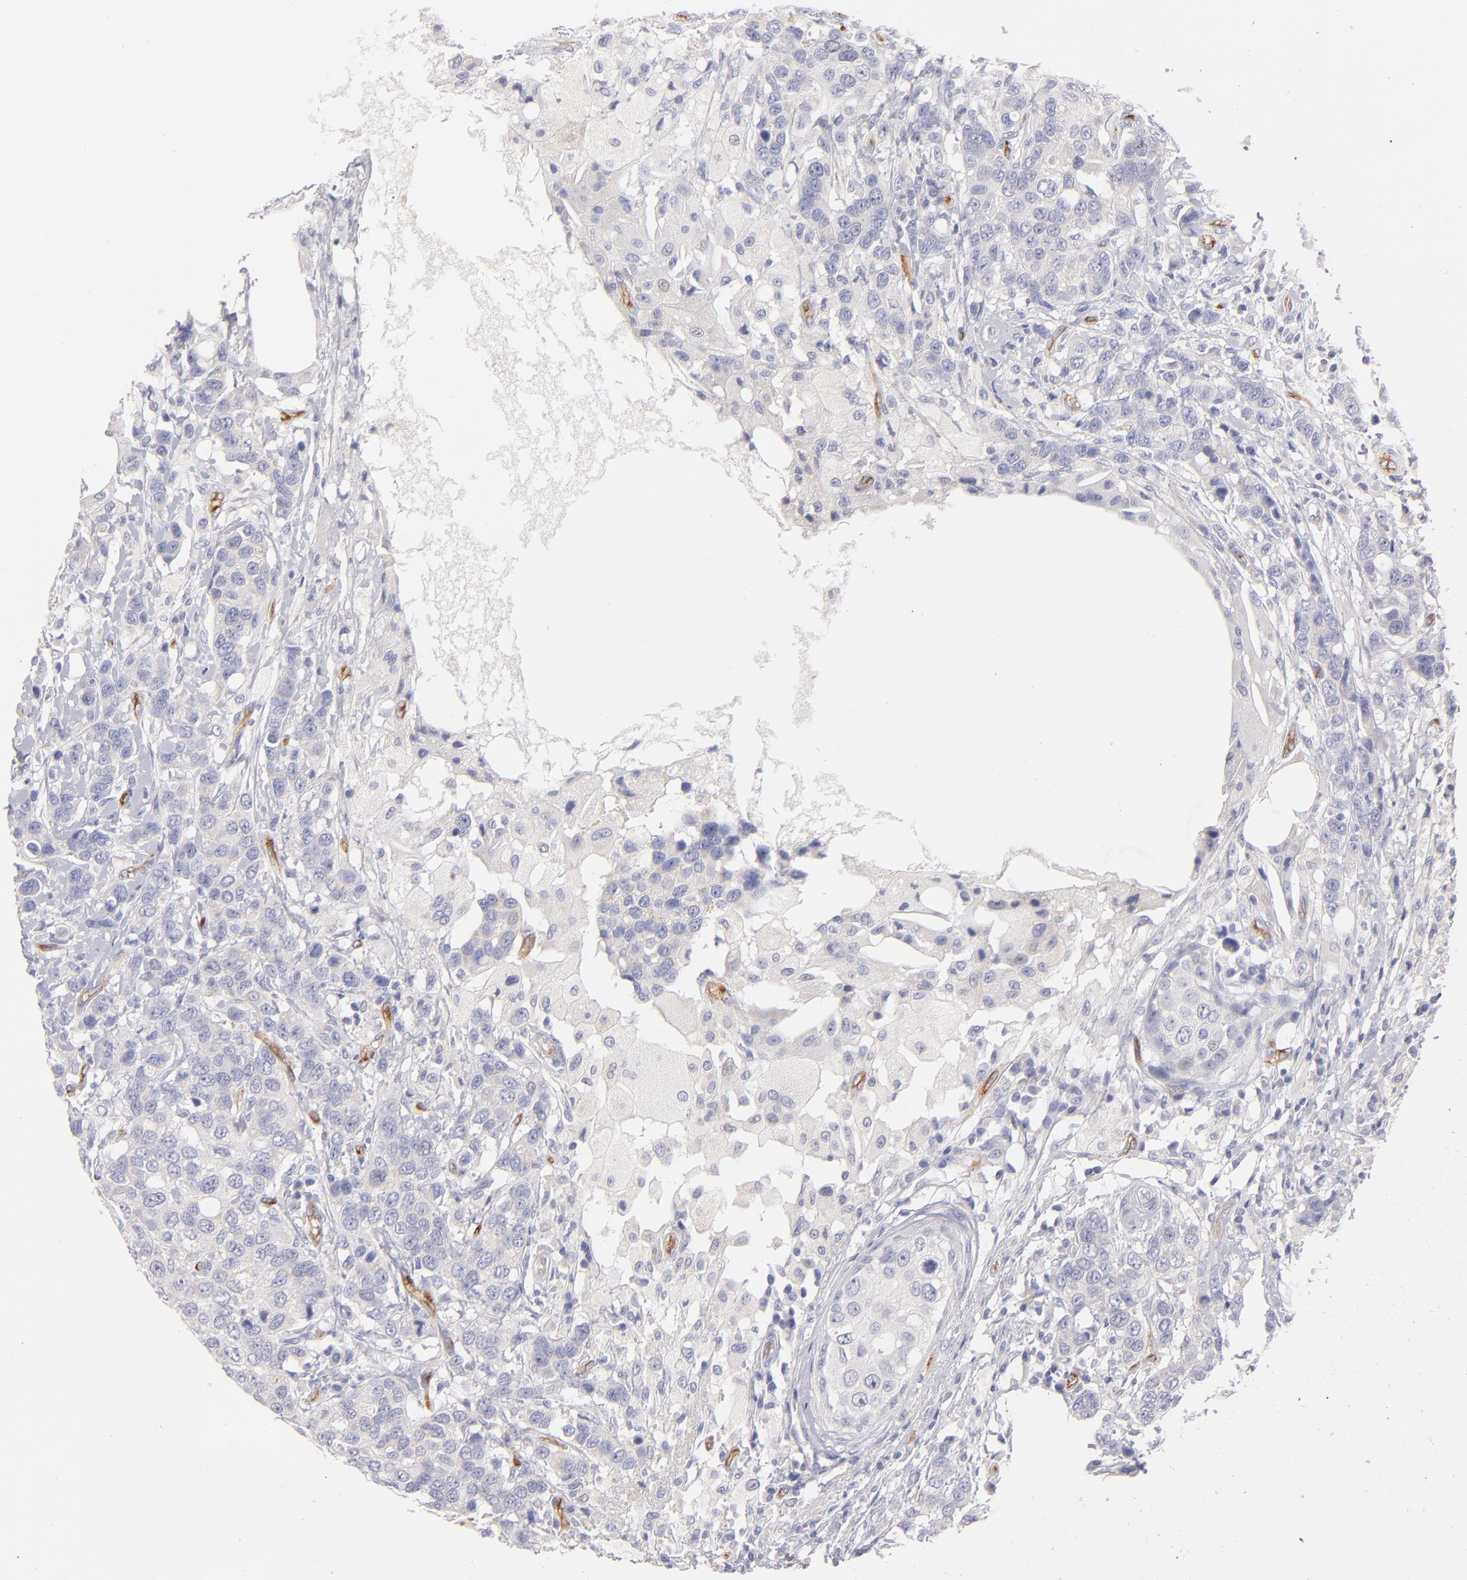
{"staining": {"intensity": "negative", "quantity": "none", "location": "none"}, "tissue": "breast cancer", "cell_type": "Tumor cells", "image_type": "cancer", "snomed": [{"axis": "morphology", "description": "Duct carcinoma"}, {"axis": "topography", "description": "Breast"}], "caption": "Tumor cells are negative for protein expression in human breast invasive ductal carcinoma.", "gene": "PLVAP", "patient": {"sex": "female", "age": 27}}